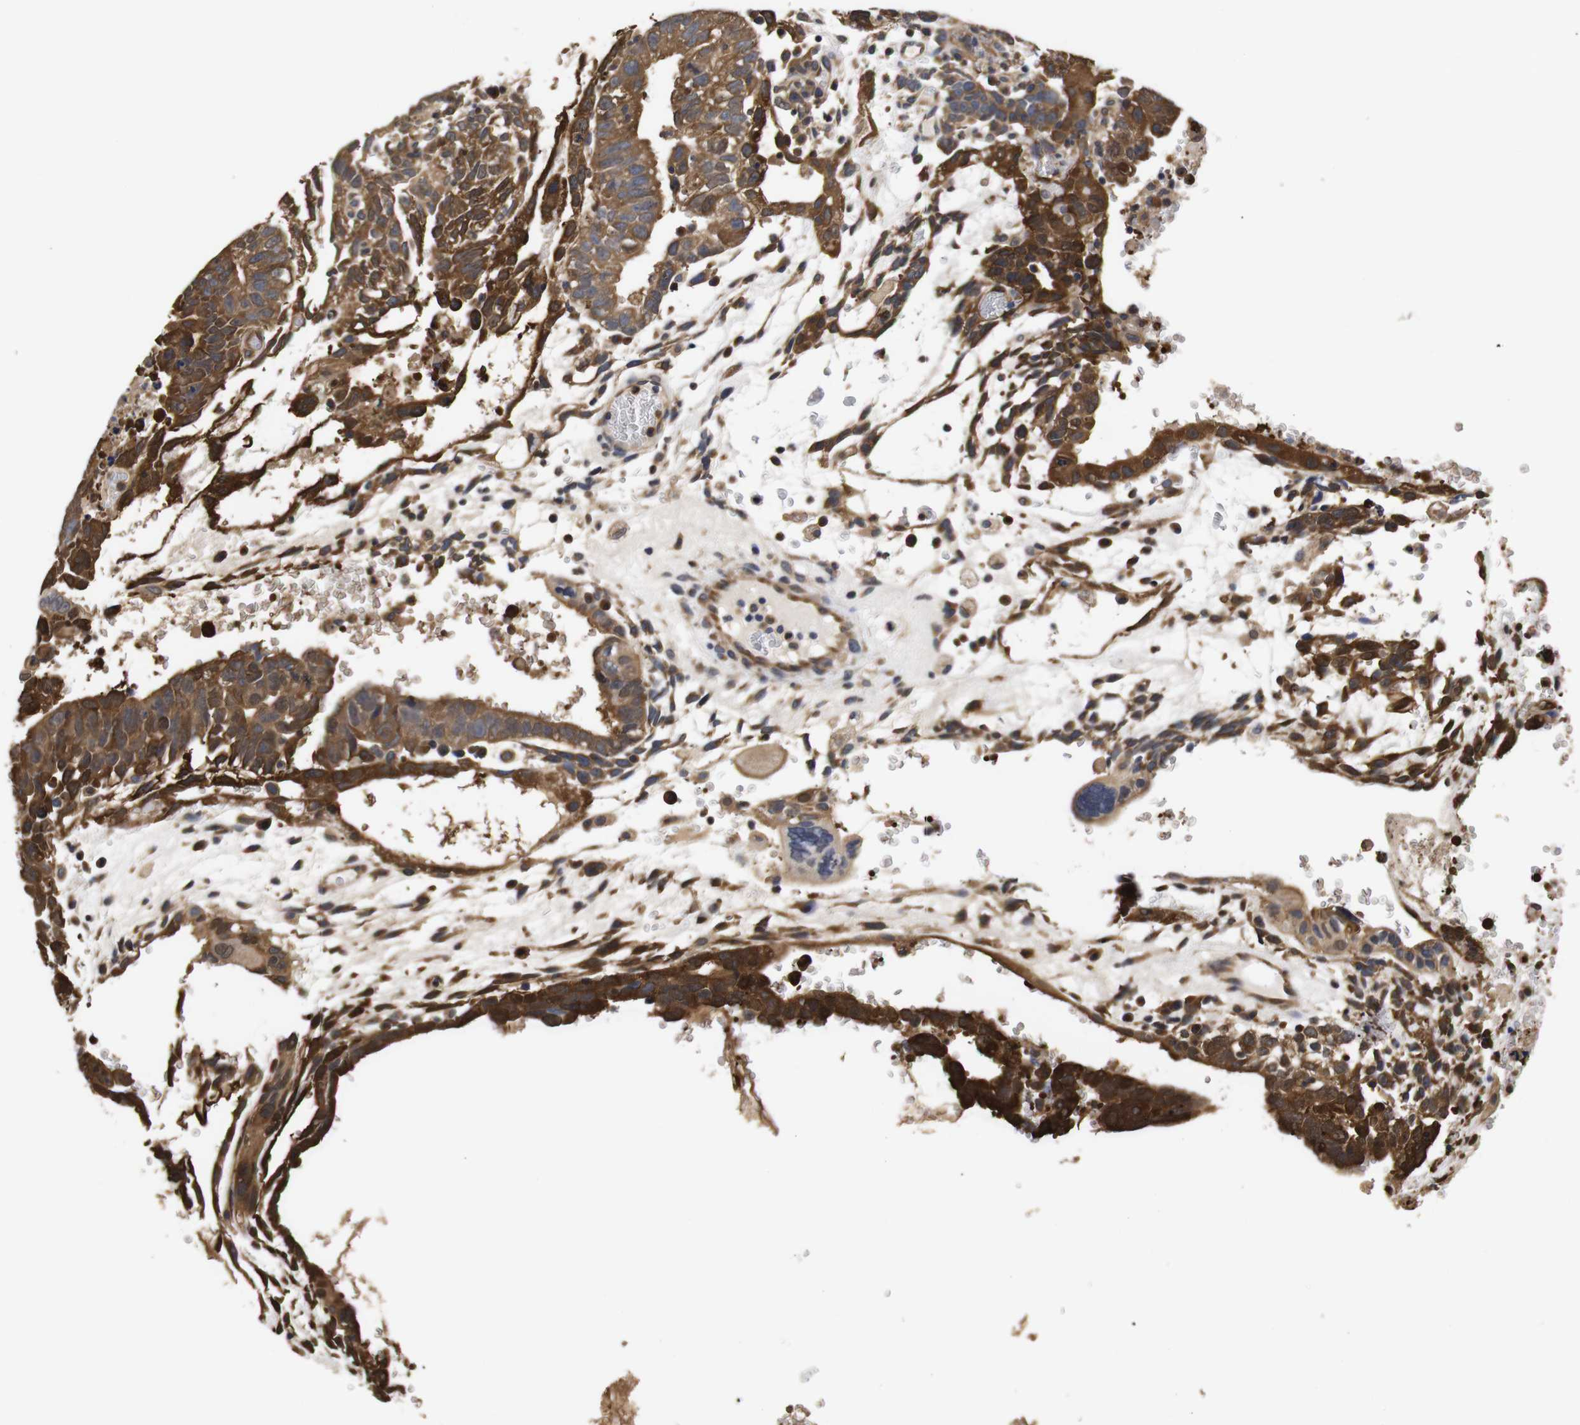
{"staining": {"intensity": "strong", "quantity": ">75%", "location": "cytoplasmic/membranous"}, "tissue": "testis cancer", "cell_type": "Tumor cells", "image_type": "cancer", "snomed": [{"axis": "morphology", "description": "Seminoma, NOS"}, {"axis": "morphology", "description": "Carcinoma, Embryonal, NOS"}, {"axis": "topography", "description": "Testis"}], "caption": "An image of testis cancer (embryonal carcinoma) stained for a protein exhibits strong cytoplasmic/membranous brown staining in tumor cells.", "gene": "LRRCC1", "patient": {"sex": "male", "age": 52}}